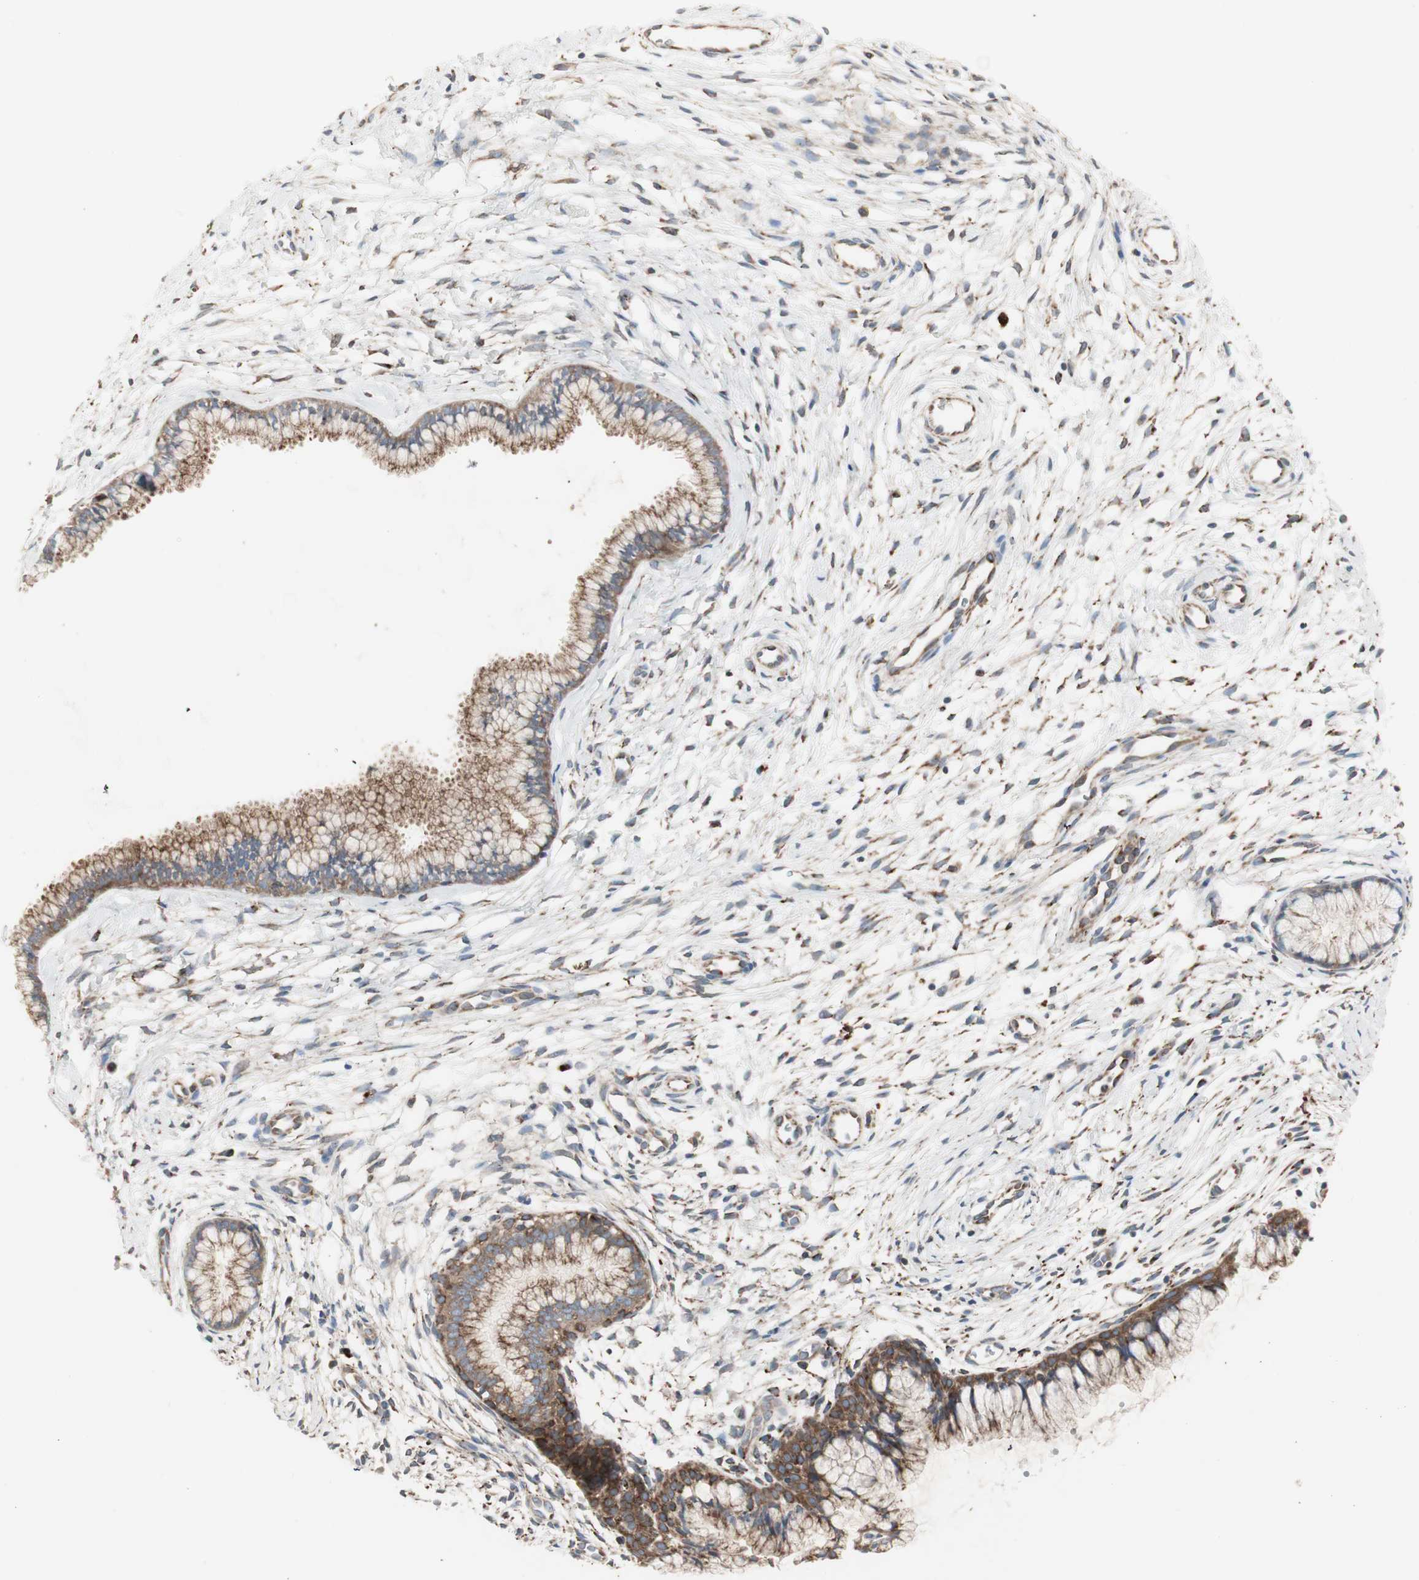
{"staining": {"intensity": "moderate", "quantity": ">75%", "location": "cytoplasmic/membranous"}, "tissue": "cervix", "cell_type": "Glandular cells", "image_type": "normal", "snomed": [{"axis": "morphology", "description": "Normal tissue, NOS"}, {"axis": "topography", "description": "Cervix"}], "caption": "High-magnification brightfield microscopy of normal cervix stained with DAB (brown) and counterstained with hematoxylin (blue). glandular cells exhibit moderate cytoplasmic/membranous expression is present in approximately>75% of cells.", "gene": "H6PD", "patient": {"sex": "female", "age": 39}}